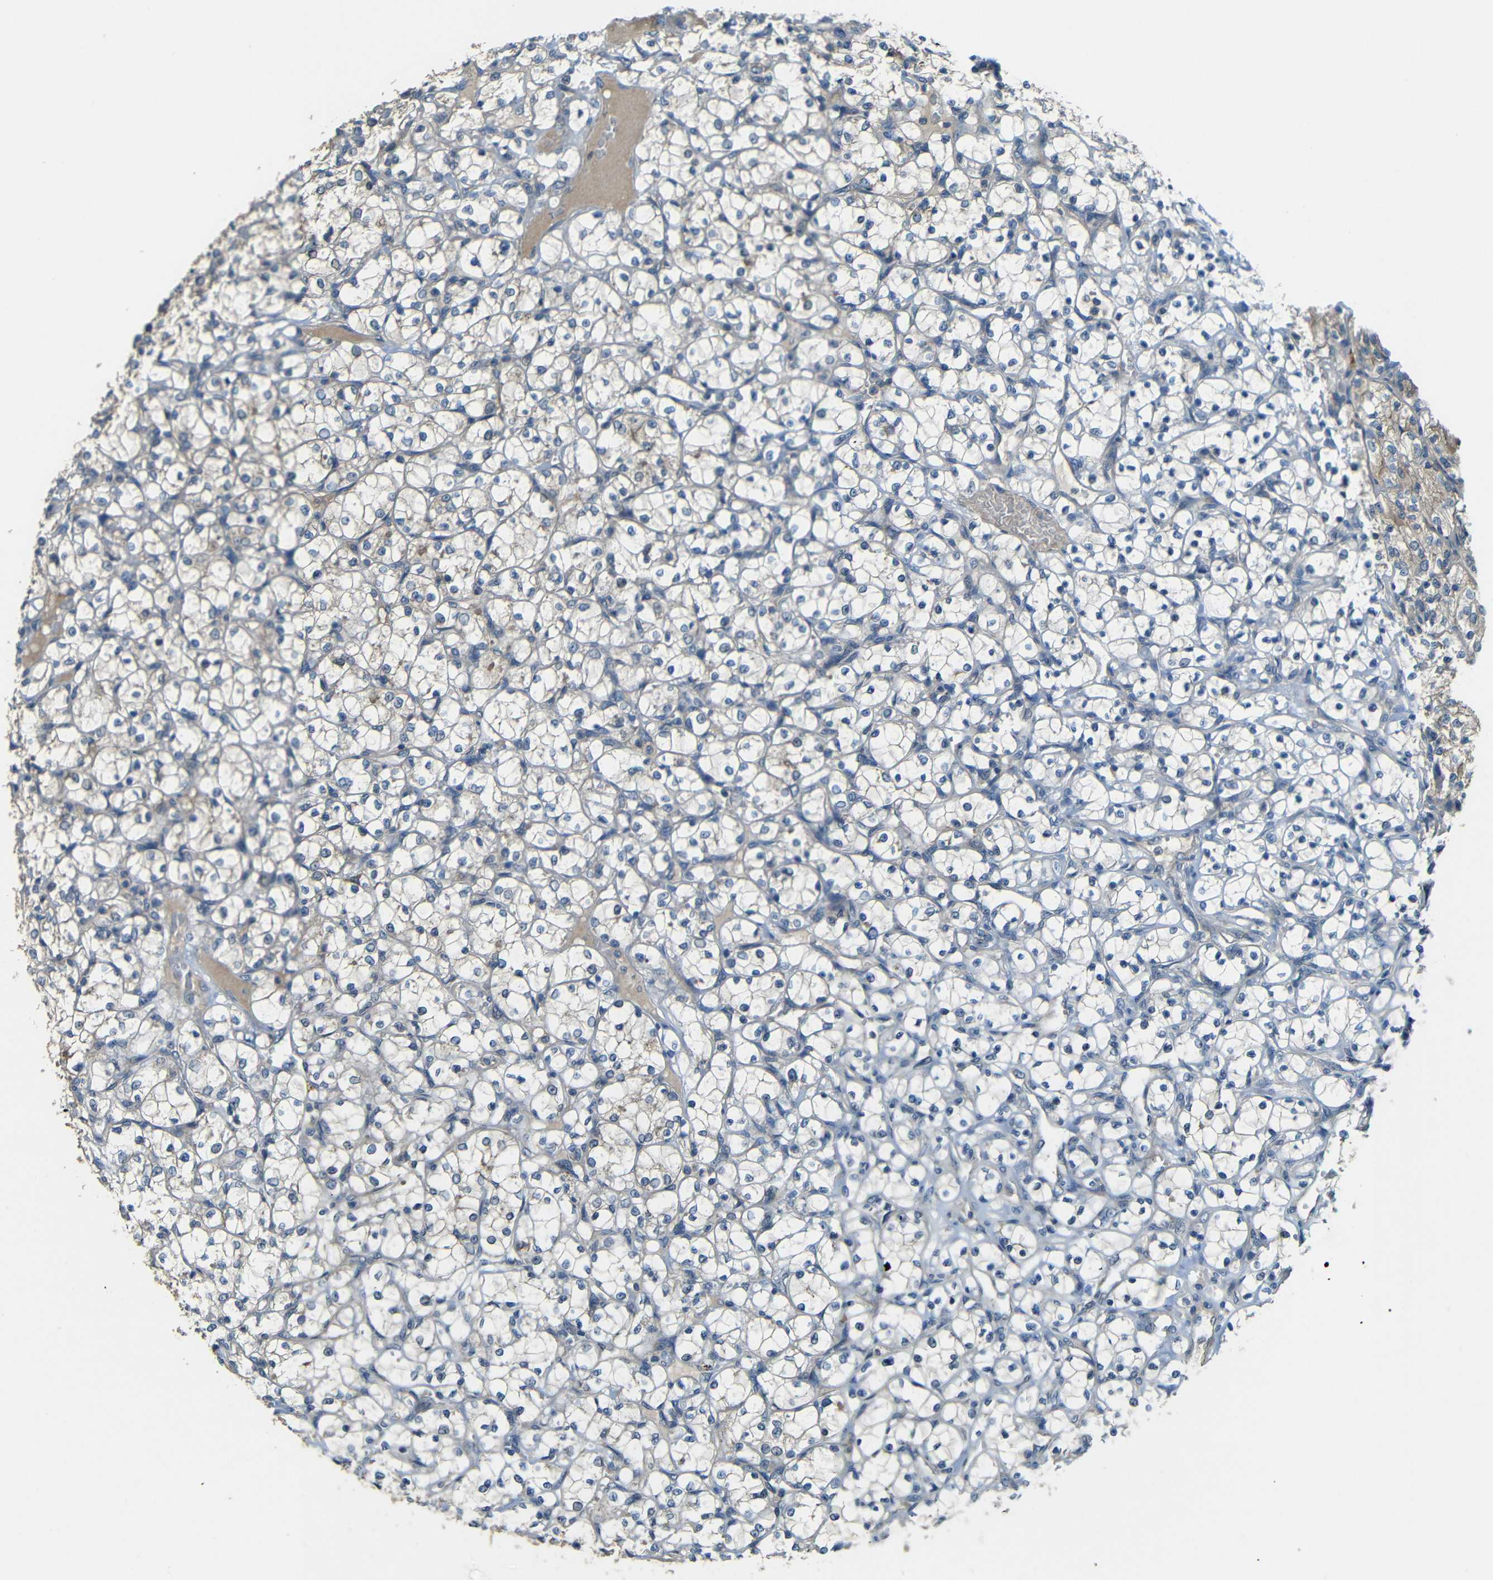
{"staining": {"intensity": "negative", "quantity": "none", "location": "none"}, "tissue": "renal cancer", "cell_type": "Tumor cells", "image_type": "cancer", "snomed": [{"axis": "morphology", "description": "Adenocarcinoma, NOS"}, {"axis": "topography", "description": "Kidney"}], "caption": "IHC image of neoplastic tissue: renal cancer stained with DAB shows no significant protein expression in tumor cells.", "gene": "FNDC3A", "patient": {"sex": "female", "age": 69}}